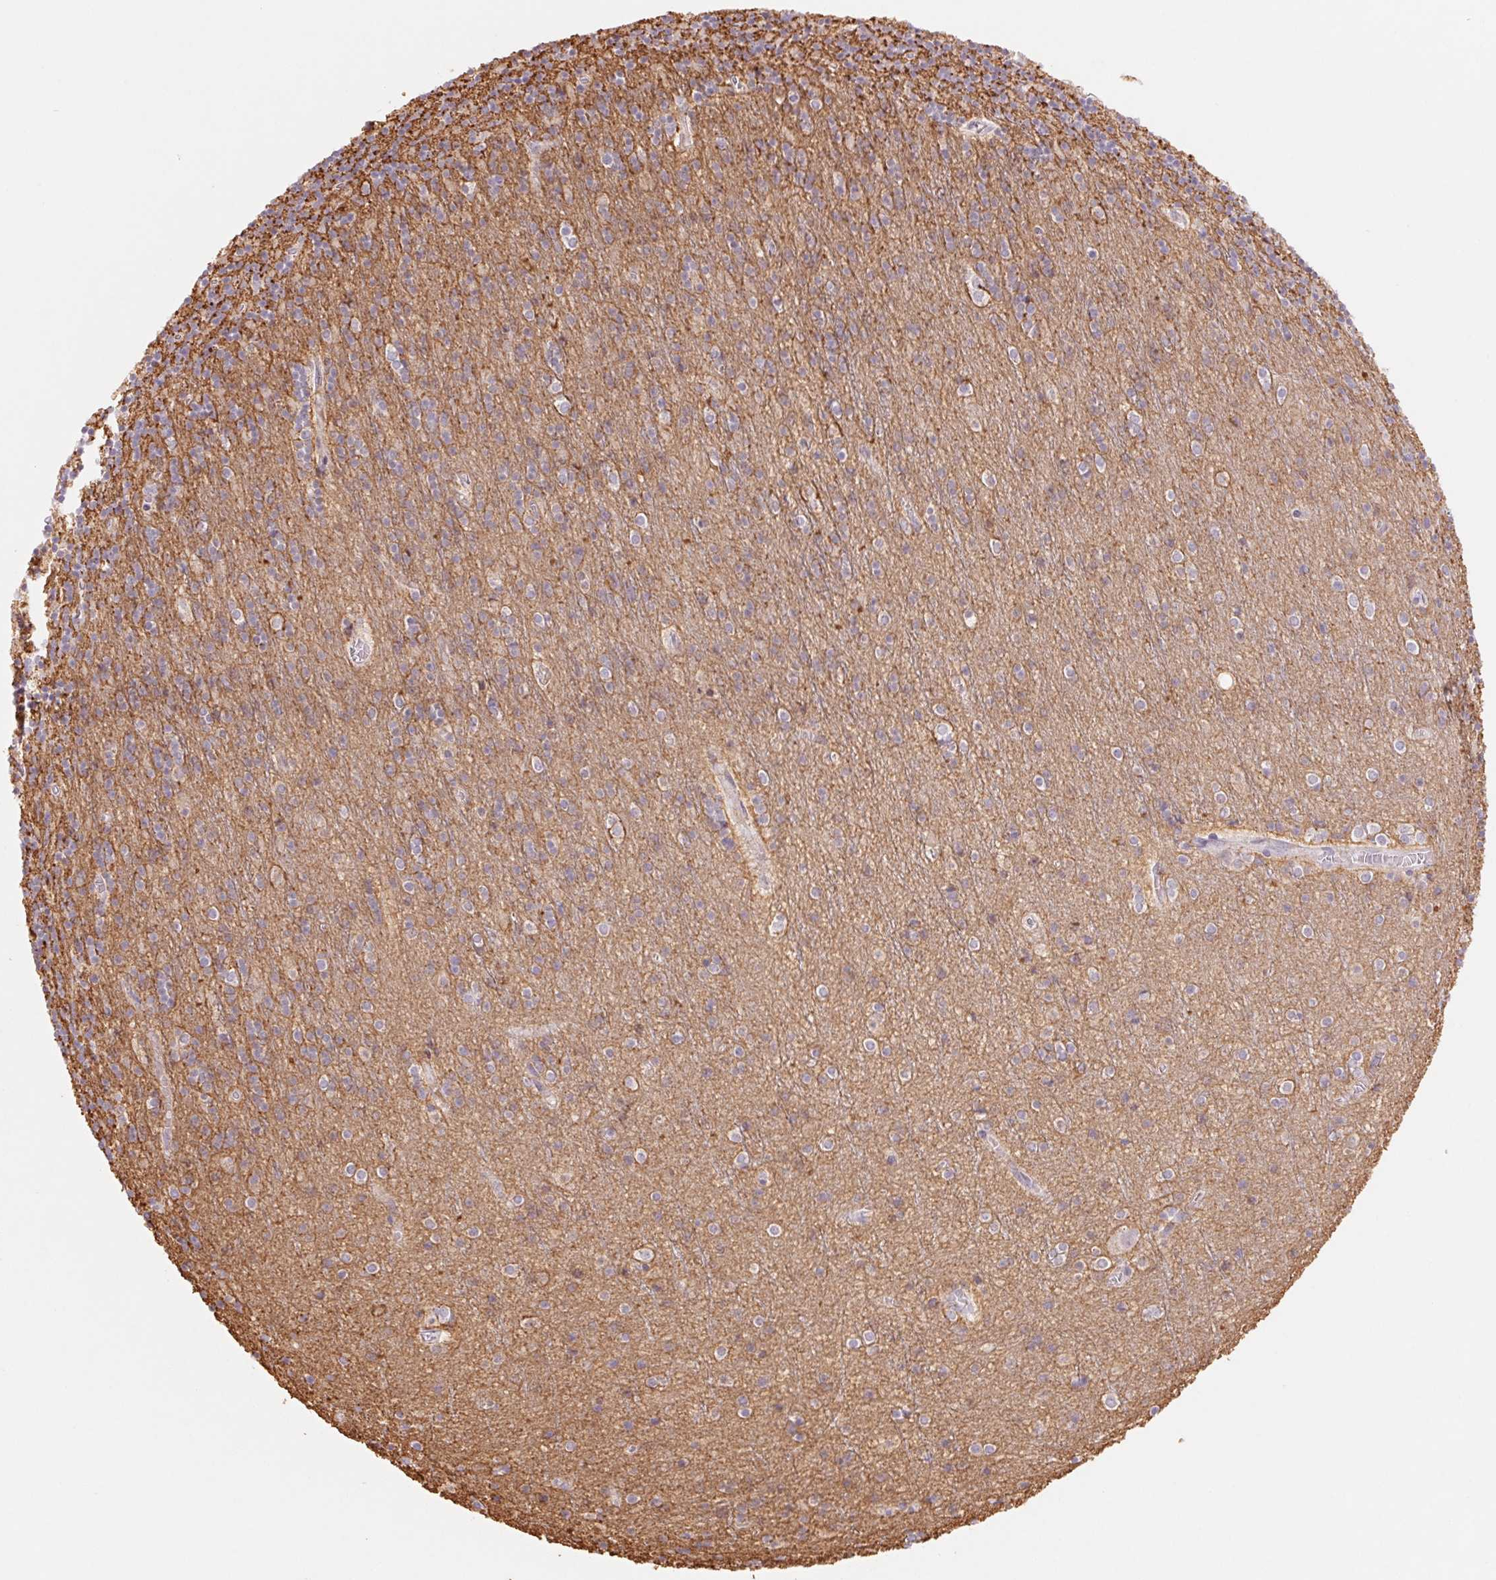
{"staining": {"intensity": "negative", "quantity": "none", "location": "none"}, "tissue": "cerebellum", "cell_type": "Cells in granular layer", "image_type": "normal", "snomed": [{"axis": "morphology", "description": "Normal tissue, NOS"}, {"axis": "topography", "description": "Cerebellum"}], "caption": "A high-resolution image shows immunohistochemistry (IHC) staining of unremarkable cerebellum, which shows no significant expression in cells in granular layer. (DAB (3,3'-diaminobenzidine) immunohistochemistry with hematoxylin counter stain).", "gene": "KIF26A", "patient": {"sex": "male", "age": 70}}